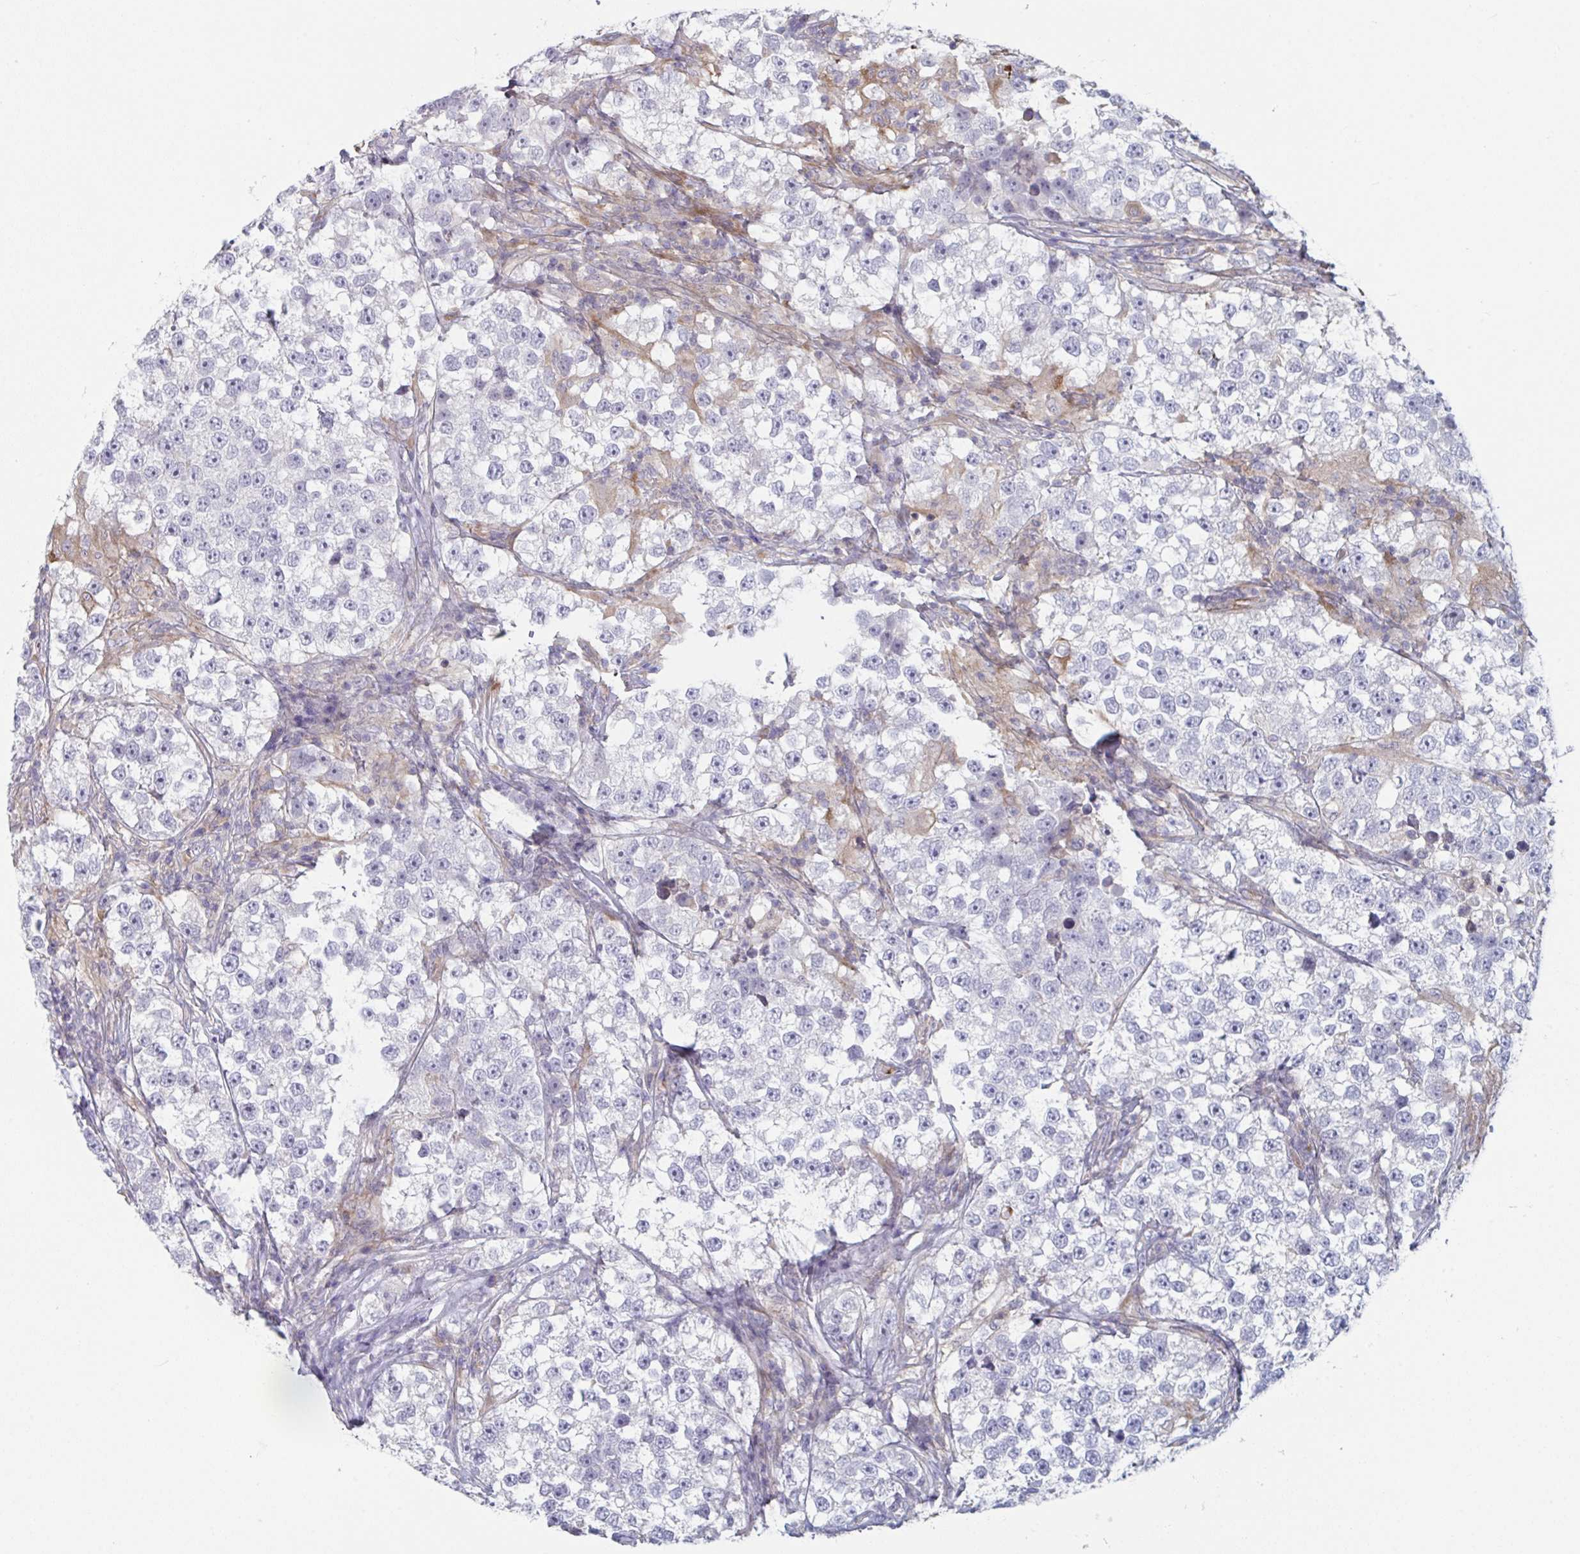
{"staining": {"intensity": "negative", "quantity": "none", "location": "none"}, "tissue": "testis cancer", "cell_type": "Tumor cells", "image_type": "cancer", "snomed": [{"axis": "morphology", "description": "Seminoma, NOS"}, {"axis": "topography", "description": "Testis"}], "caption": "A high-resolution histopathology image shows immunohistochemistry staining of testis cancer (seminoma), which shows no significant expression in tumor cells. (Brightfield microscopy of DAB IHC at high magnification).", "gene": "STK26", "patient": {"sex": "male", "age": 46}}